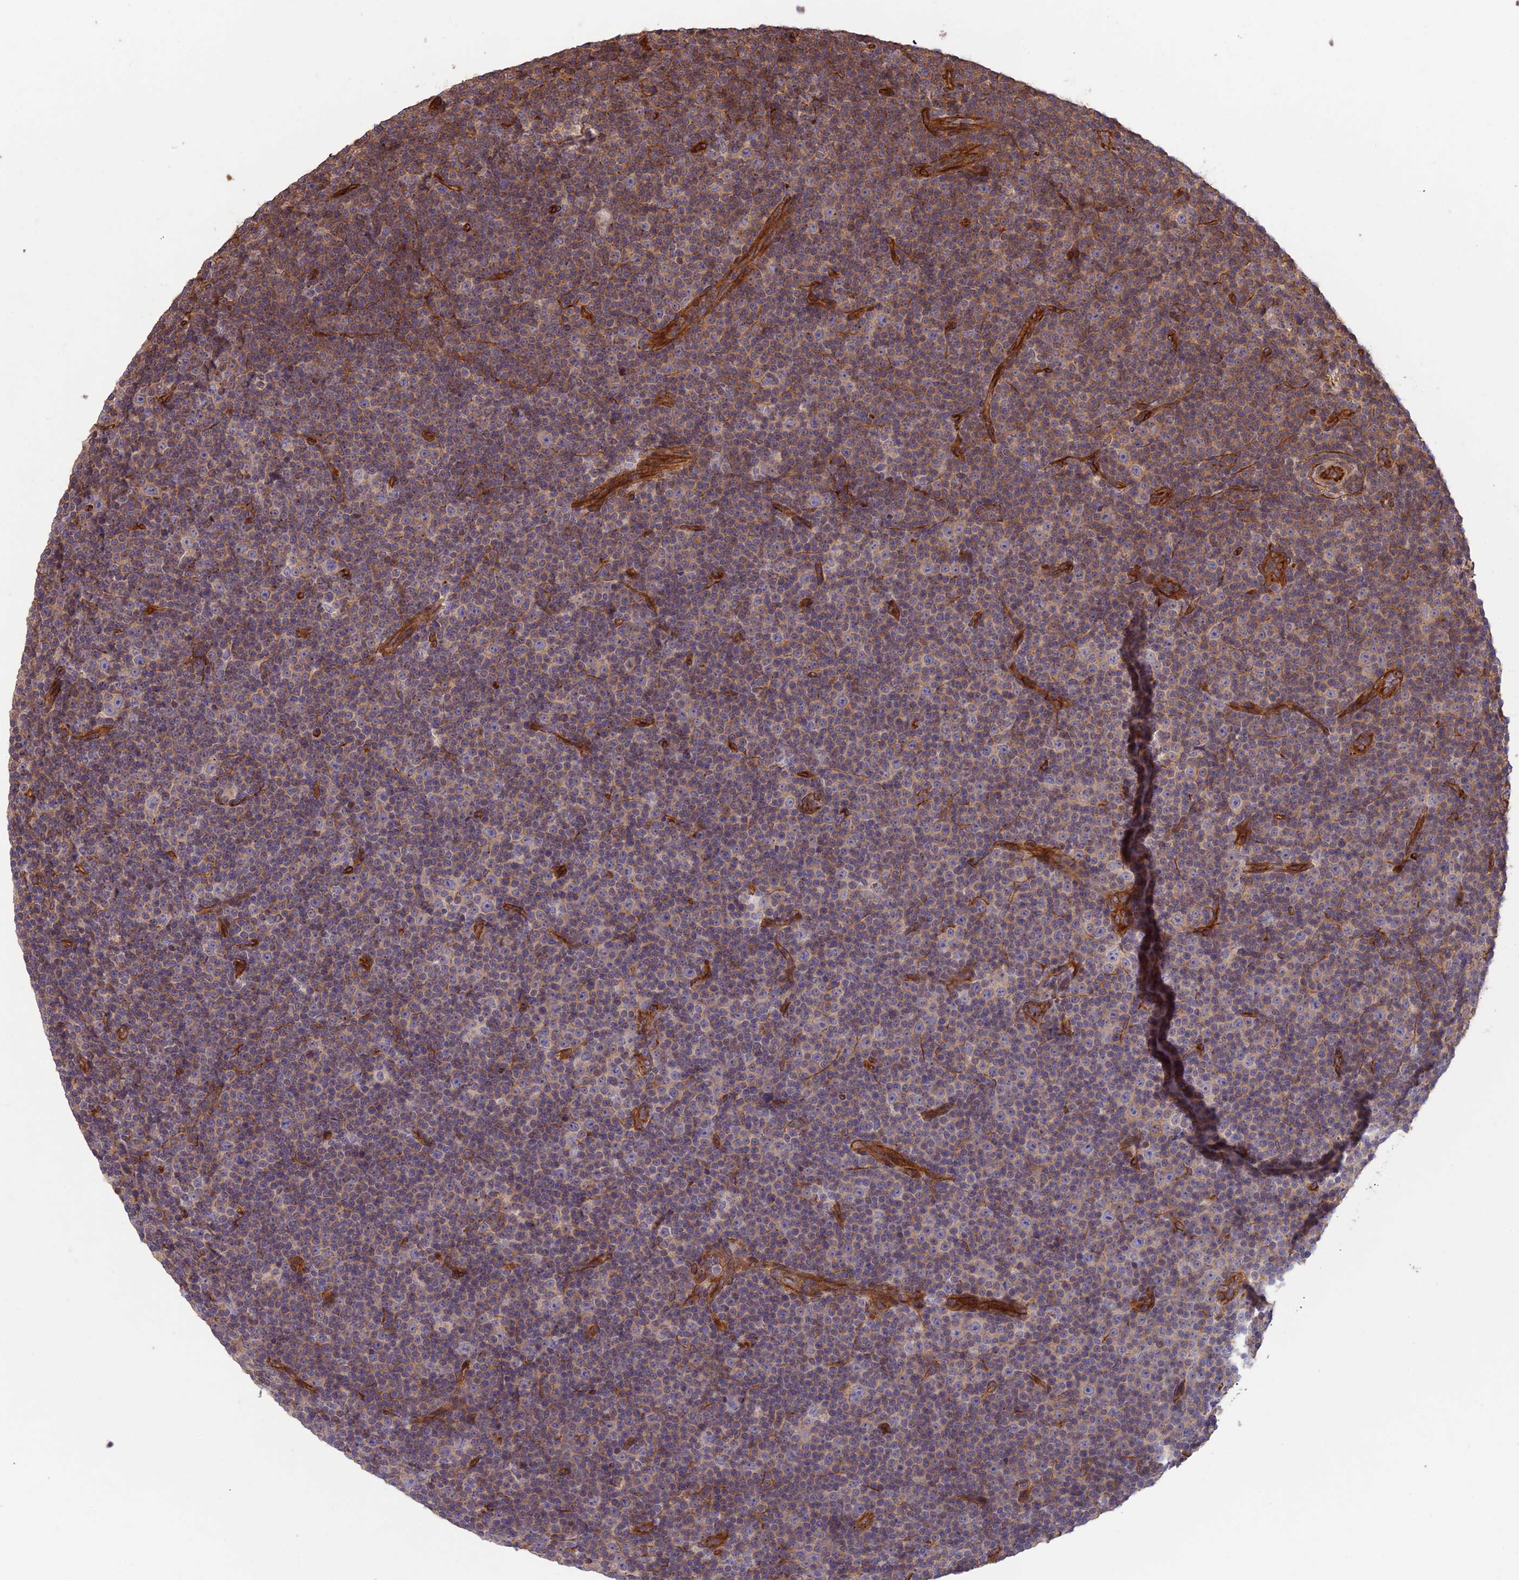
{"staining": {"intensity": "moderate", "quantity": "<25%", "location": "cytoplasmic/membranous"}, "tissue": "lymphoma", "cell_type": "Tumor cells", "image_type": "cancer", "snomed": [{"axis": "morphology", "description": "Malignant lymphoma, non-Hodgkin's type, Low grade"}, {"axis": "topography", "description": "Lymph node"}], "caption": "Immunohistochemical staining of human low-grade malignant lymphoma, non-Hodgkin's type displays low levels of moderate cytoplasmic/membranous protein expression in about <25% of tumor cells.", "gene": "HOMER2", "patient": {"sex": "female", "age": 67}}